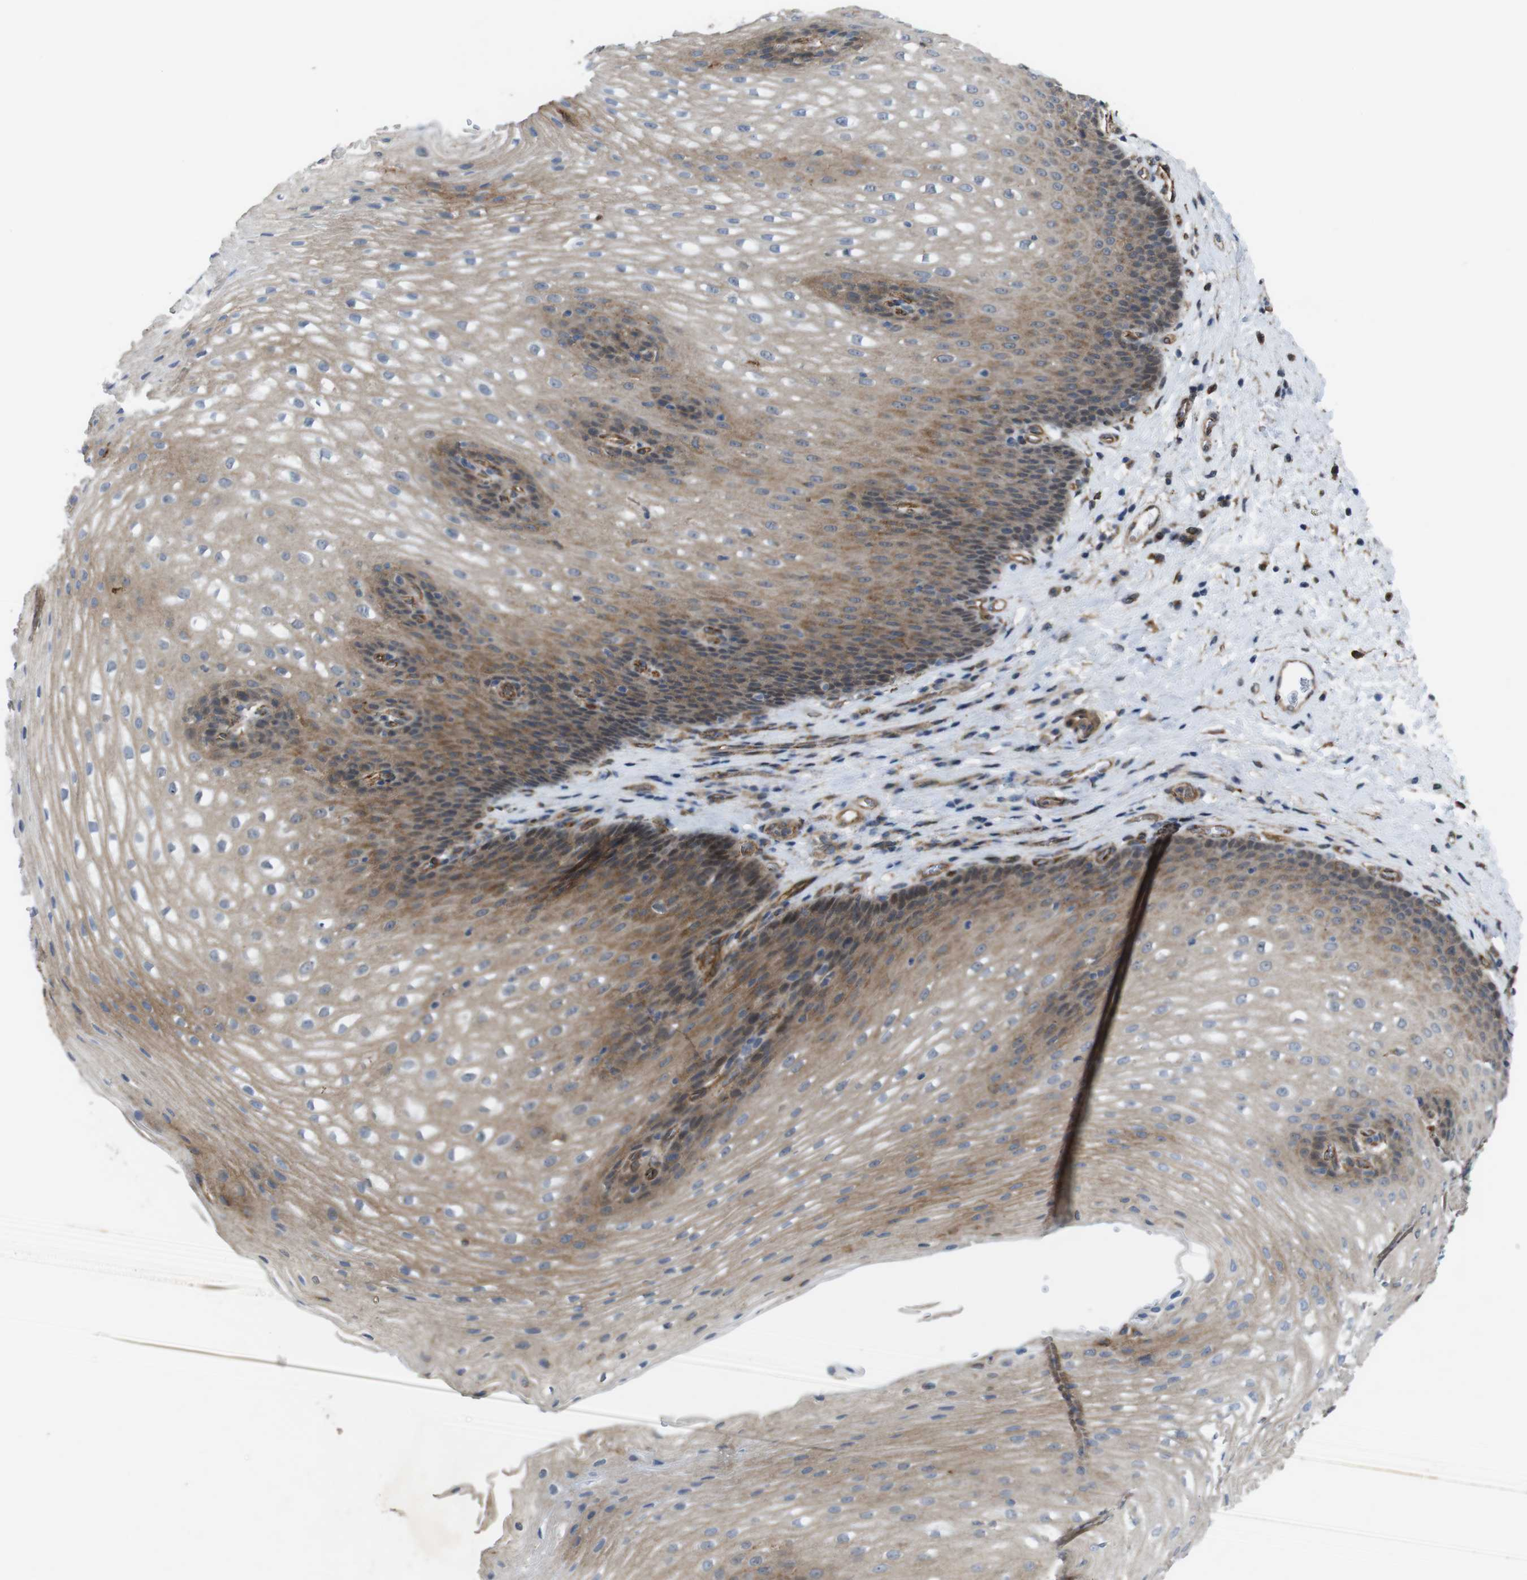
{"staining": {"intensity": "moderate", "quantity": "25%-75%", "location": "cytoplasmic/membranous,nuclear"}, "tissue": "esophagus", "cell_type": "Squamous epithelial cells", "image_type": "normal", "snomed": [{"axis": "morphology", "description": "Normal tissue, NOS"}, {"axis": "topography", "description": "Esophagus"}], "caption": "Protein analysis of unremarkable esophagus demonstrates moderate cytoplasmic/membranous,nuclear staining in approximately 25%-75% of squamous epithelial cells. (Brightfield microscopy of DAB IHC at high magnification).", "gene": "PTGER4", "patient": {"sex": "male", "age": 48}}